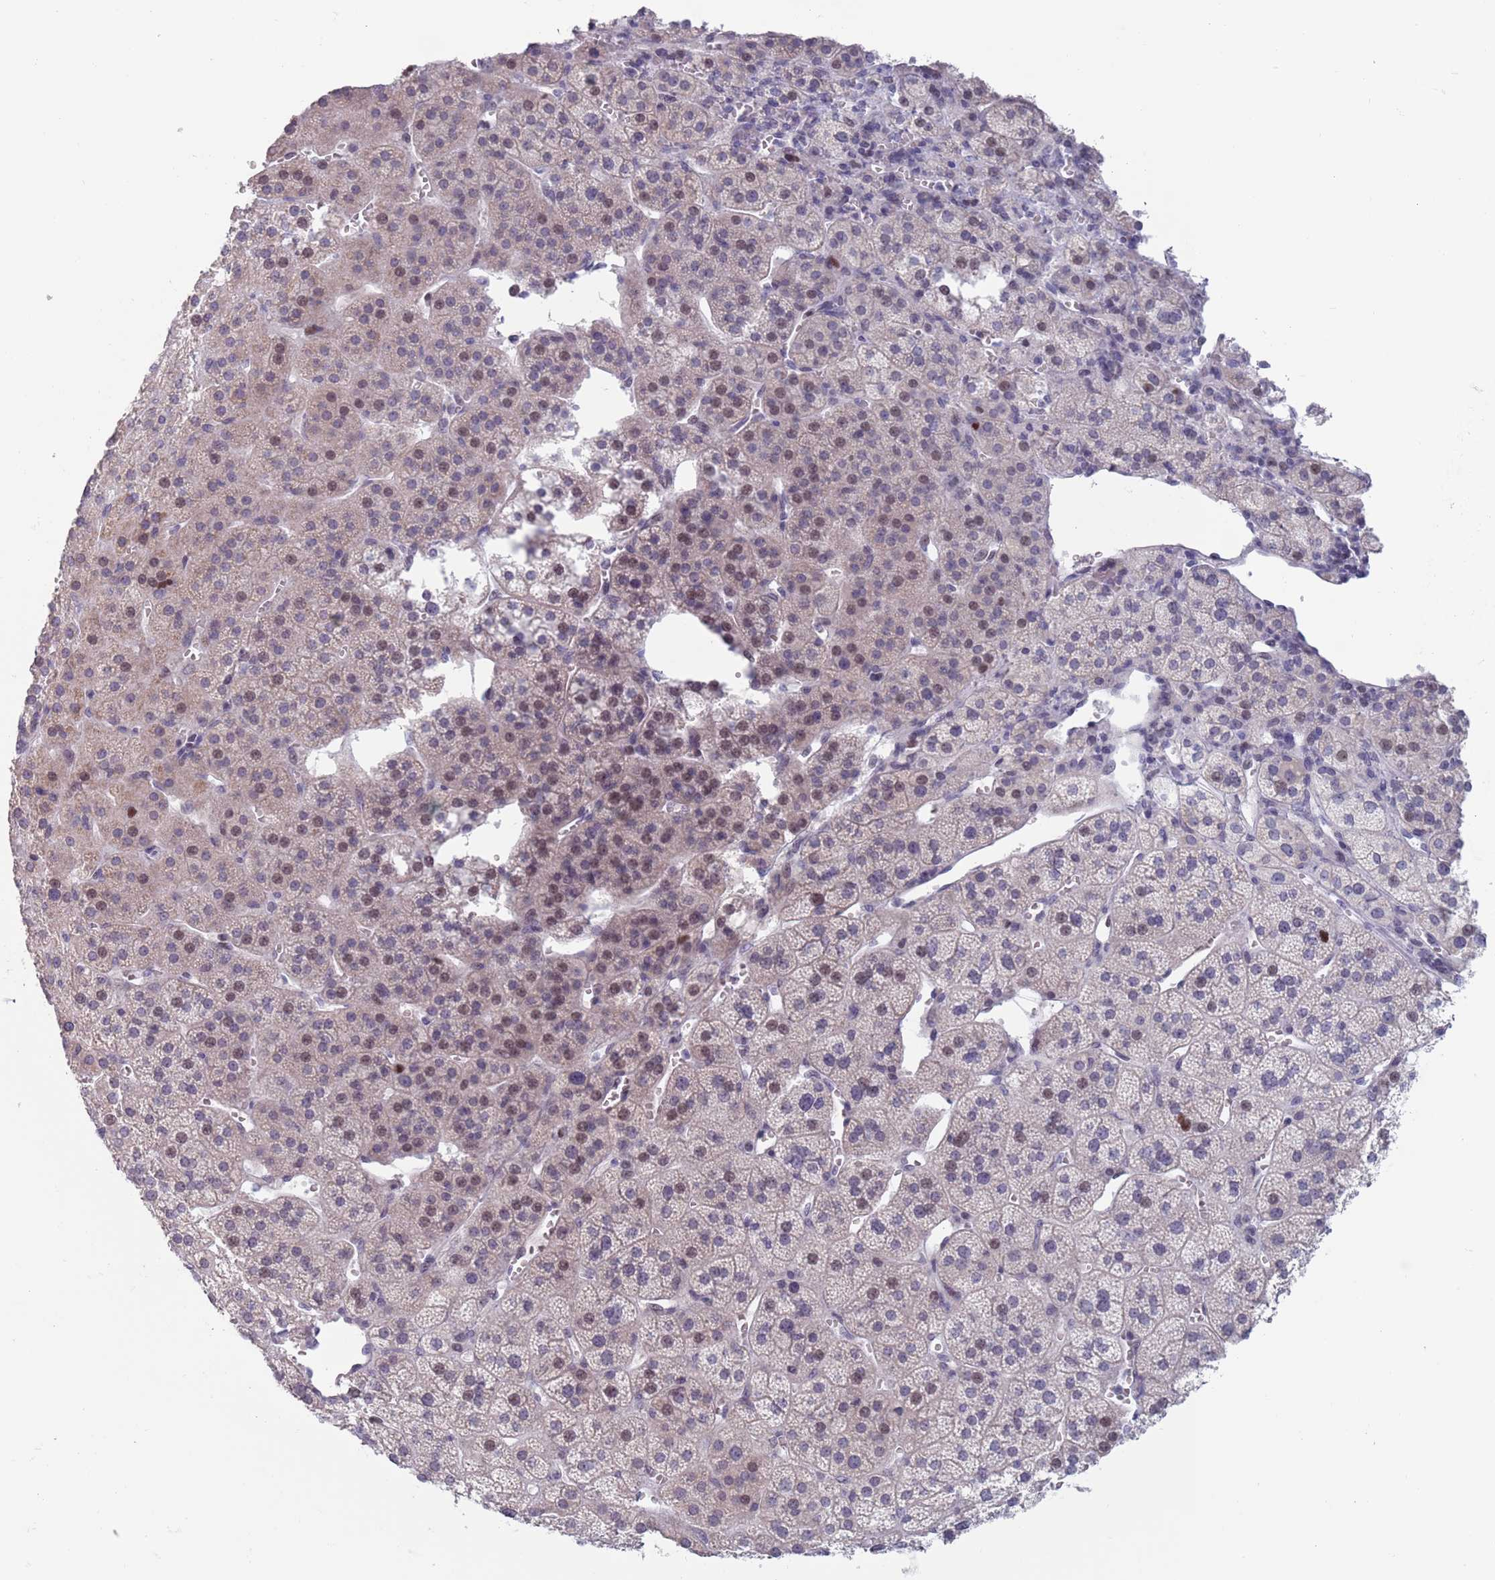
{"staining": {"intensity": "weak", "quantity": "25%-75%", "location": "cytoplasmic/membranous,nuclear"}, "tissue": "adrenal gland", "cell_type": "Glandular cells", "image_type": "normal", "snomed": [{"axis": "morphology", "description": "Normal tissue, NOS"}, {"axis": "topography", "description": "Adrenal gland"}], "caption": "Human adrenal gland stained for a protein (brown) shows weak cytoplasmic/membranous,nuclear positive staining in approximately 25%-75% of glandular cells.", "gene": "ZKSCAN2", "patient": {"sex": "female", "age": 70}}